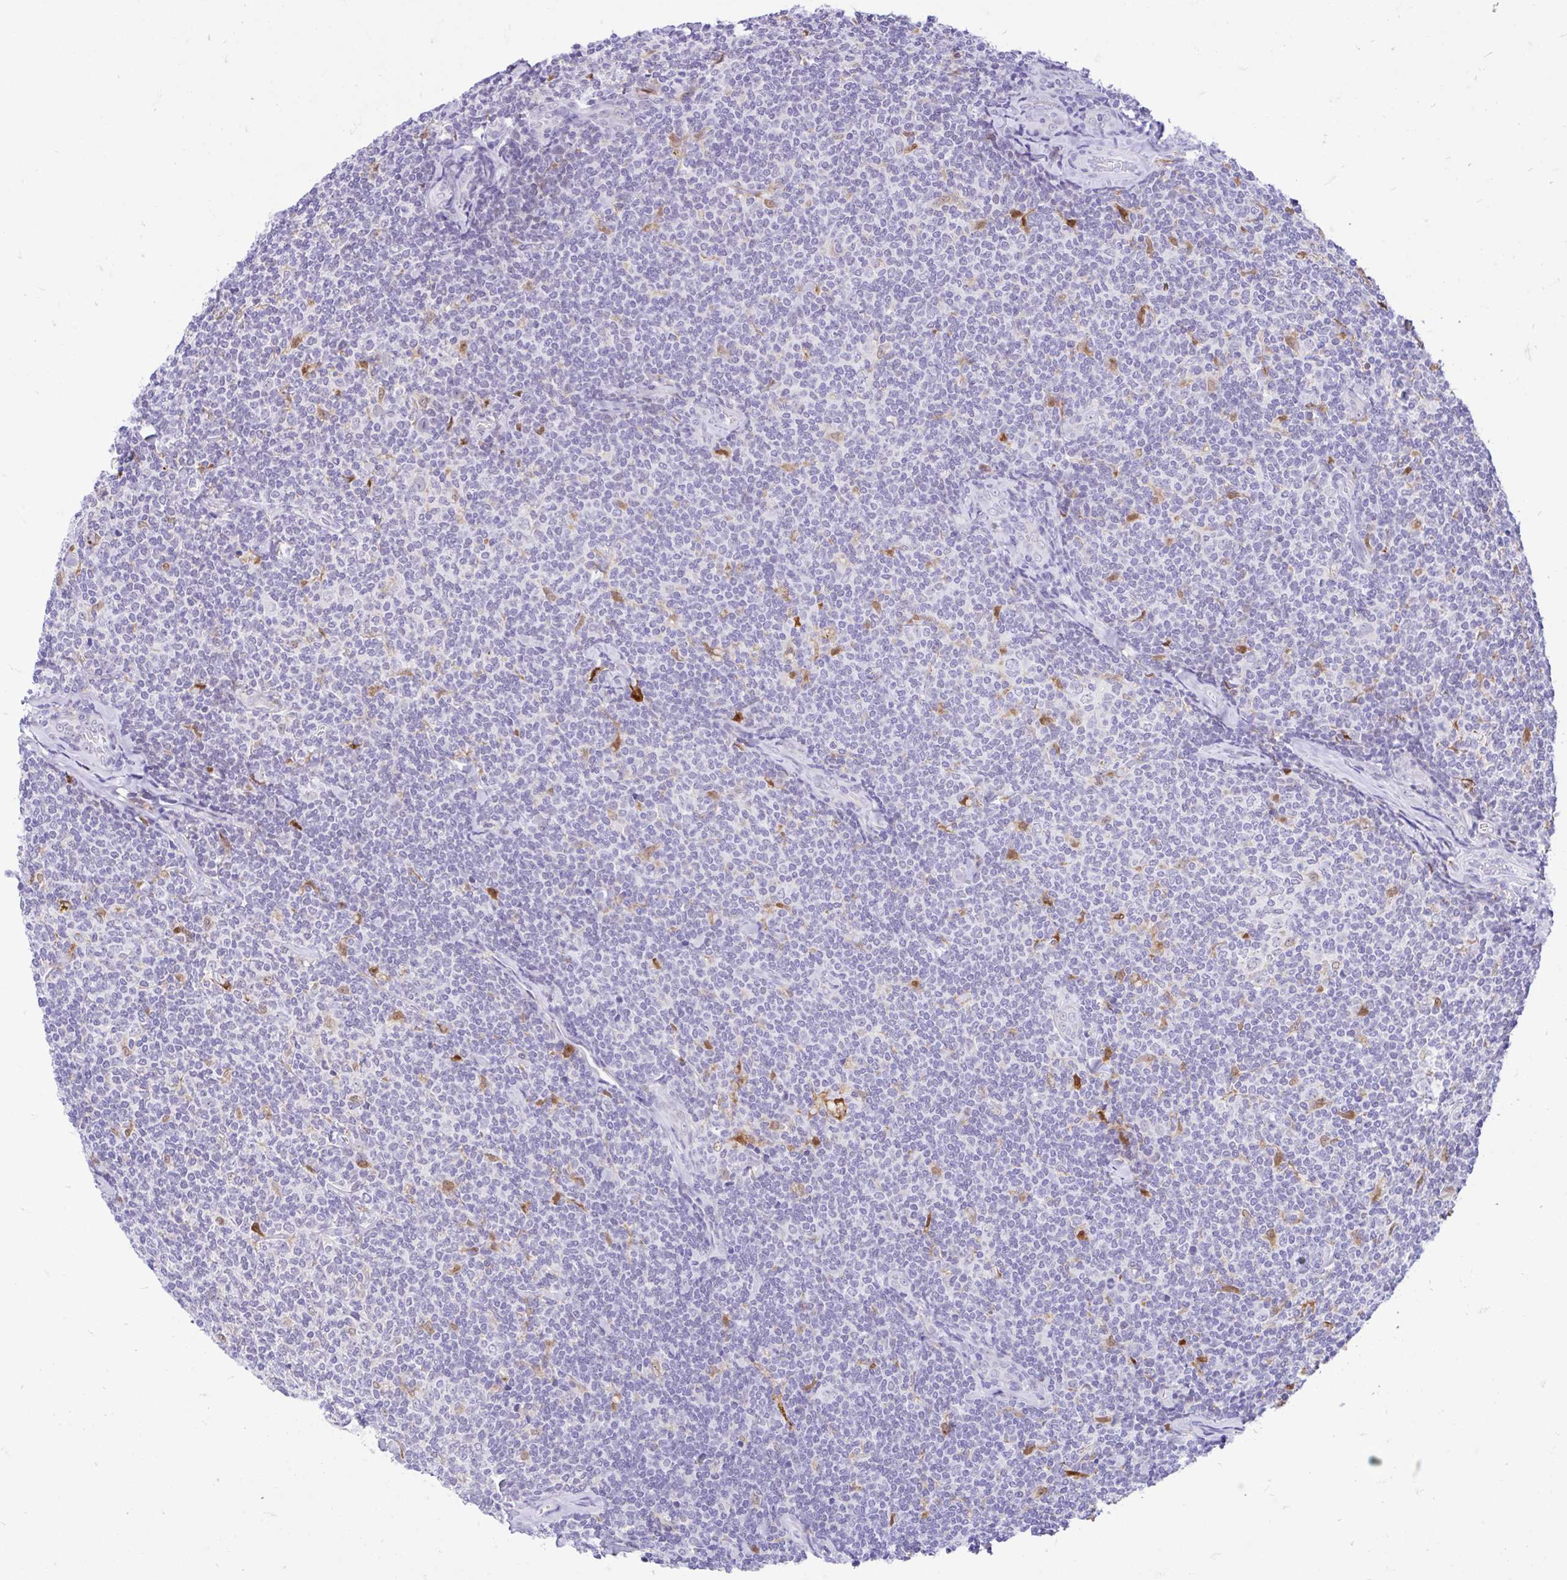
{"staining": {"intensity": "negative", "quantity": "none", "location": "none"}, "tissue": "lymphoma", "cell_type": "Tumor cells", "image_type": "cancer", "snomed": [{"axis": "morphology", "description": "Malignant lymphoma, non-Hodgkin's type, Low grade"}, {"axis": "topography", "description": "Lymph node"}], "caption": "An IHC image of malignant lymphoma, non-Hodgkin's type (low-grade) is shown. There is no staining in tumor cells of malignant lymphoma, non-Hodgkin's type (low-grade).", "gene": "GLB1L2", "patient": {"sex": "female", "age": 56}}